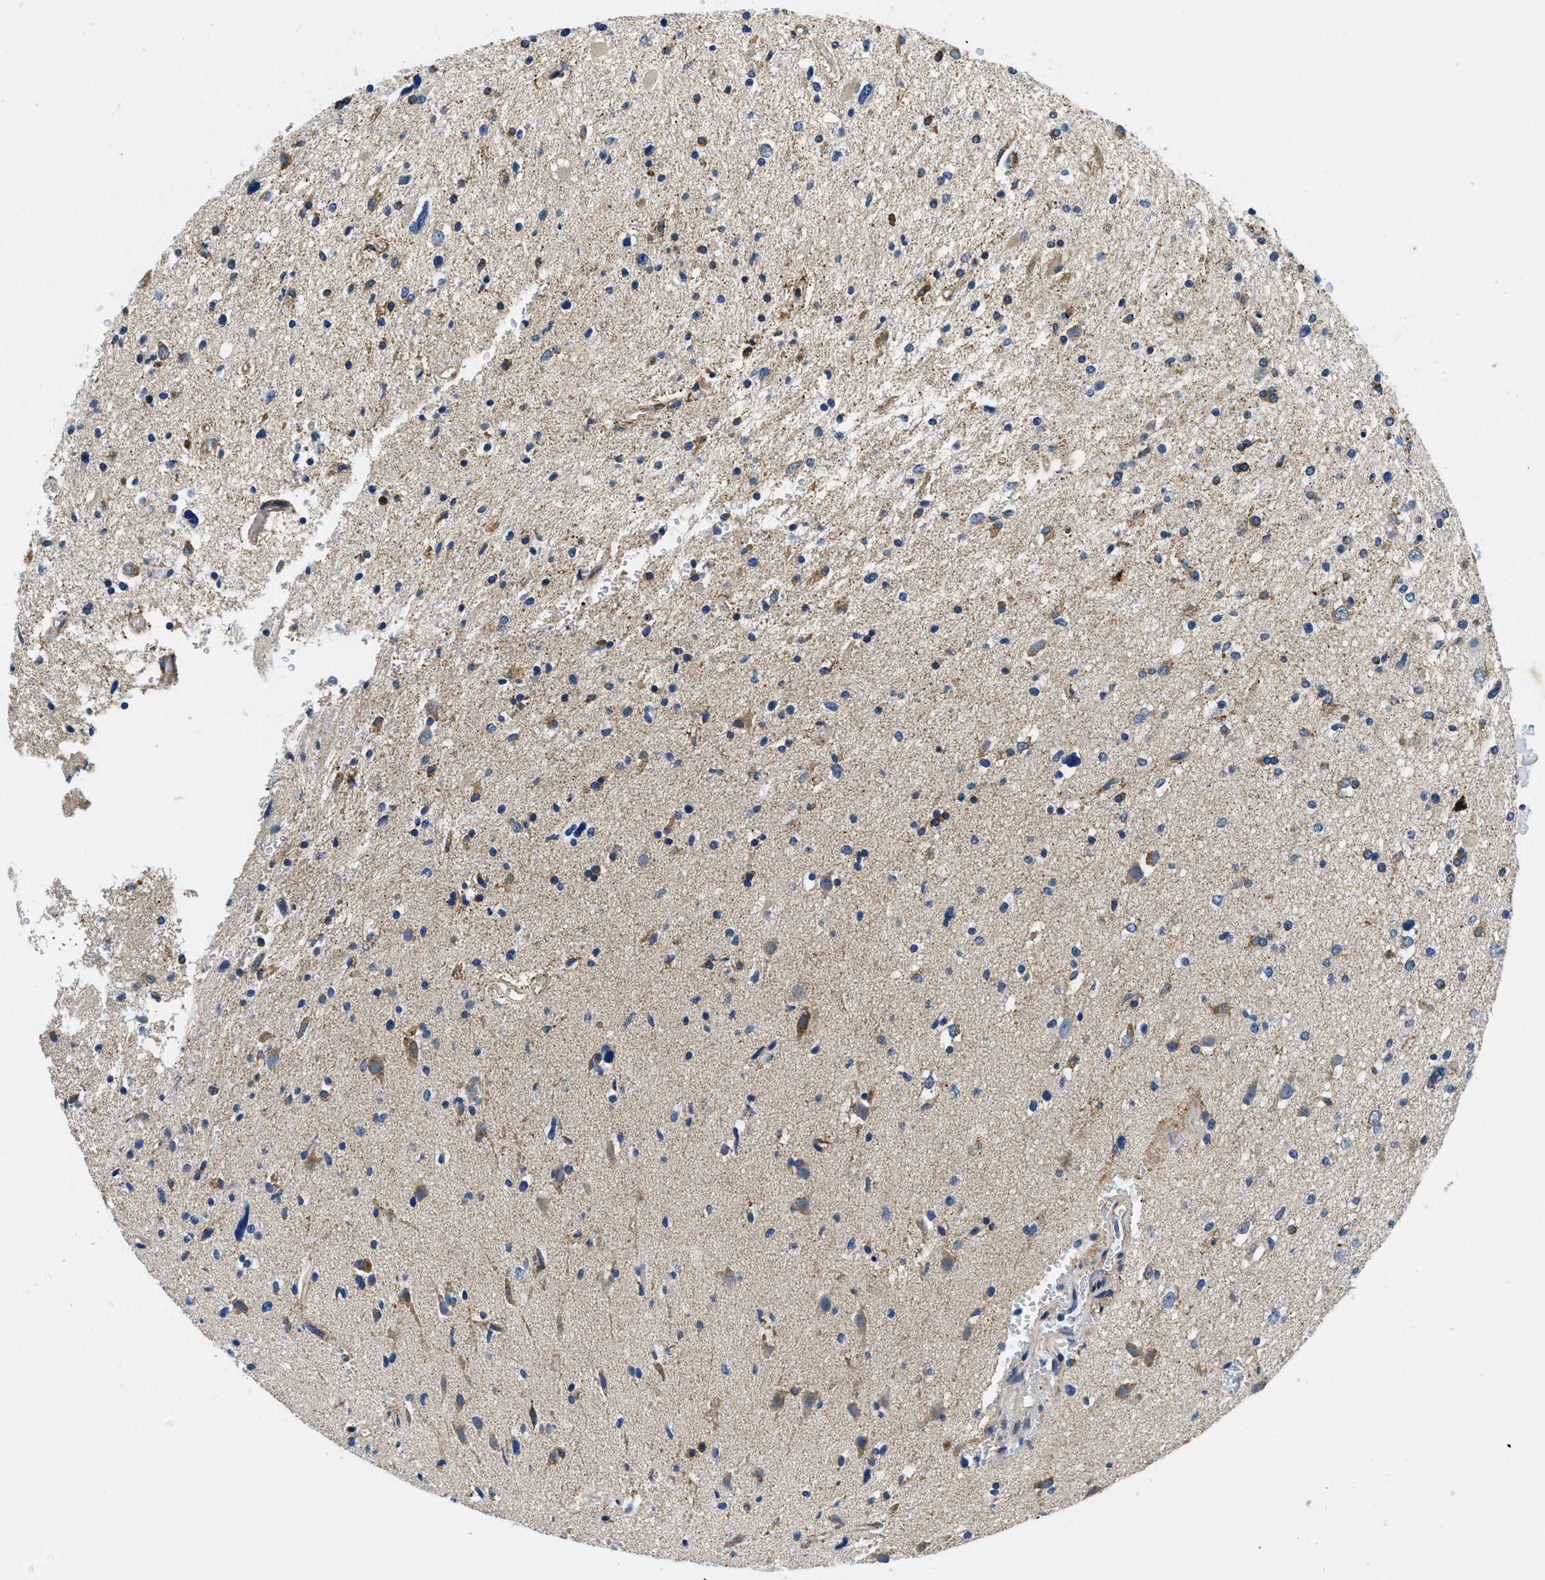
{"staining": {"intensity": "moderate", "quantity": "25%-75%", "location": "cytoplasmic/membranous"}, "tissue": "glioma", "cell_type": "Tumor cells", "image_type": "cancer", "snomed": [{"axis": "morphology", "description": "Glioma, malignant, High grade"}, {"axis": "topography", "description": "Brain"}], "caption": "Glioma stained for a protein reveals moderate cytoplasmic/membranous positivity in tumor cells.", "gene": "SAMD4B", "patient": {"sex": "male", "age": 33}}